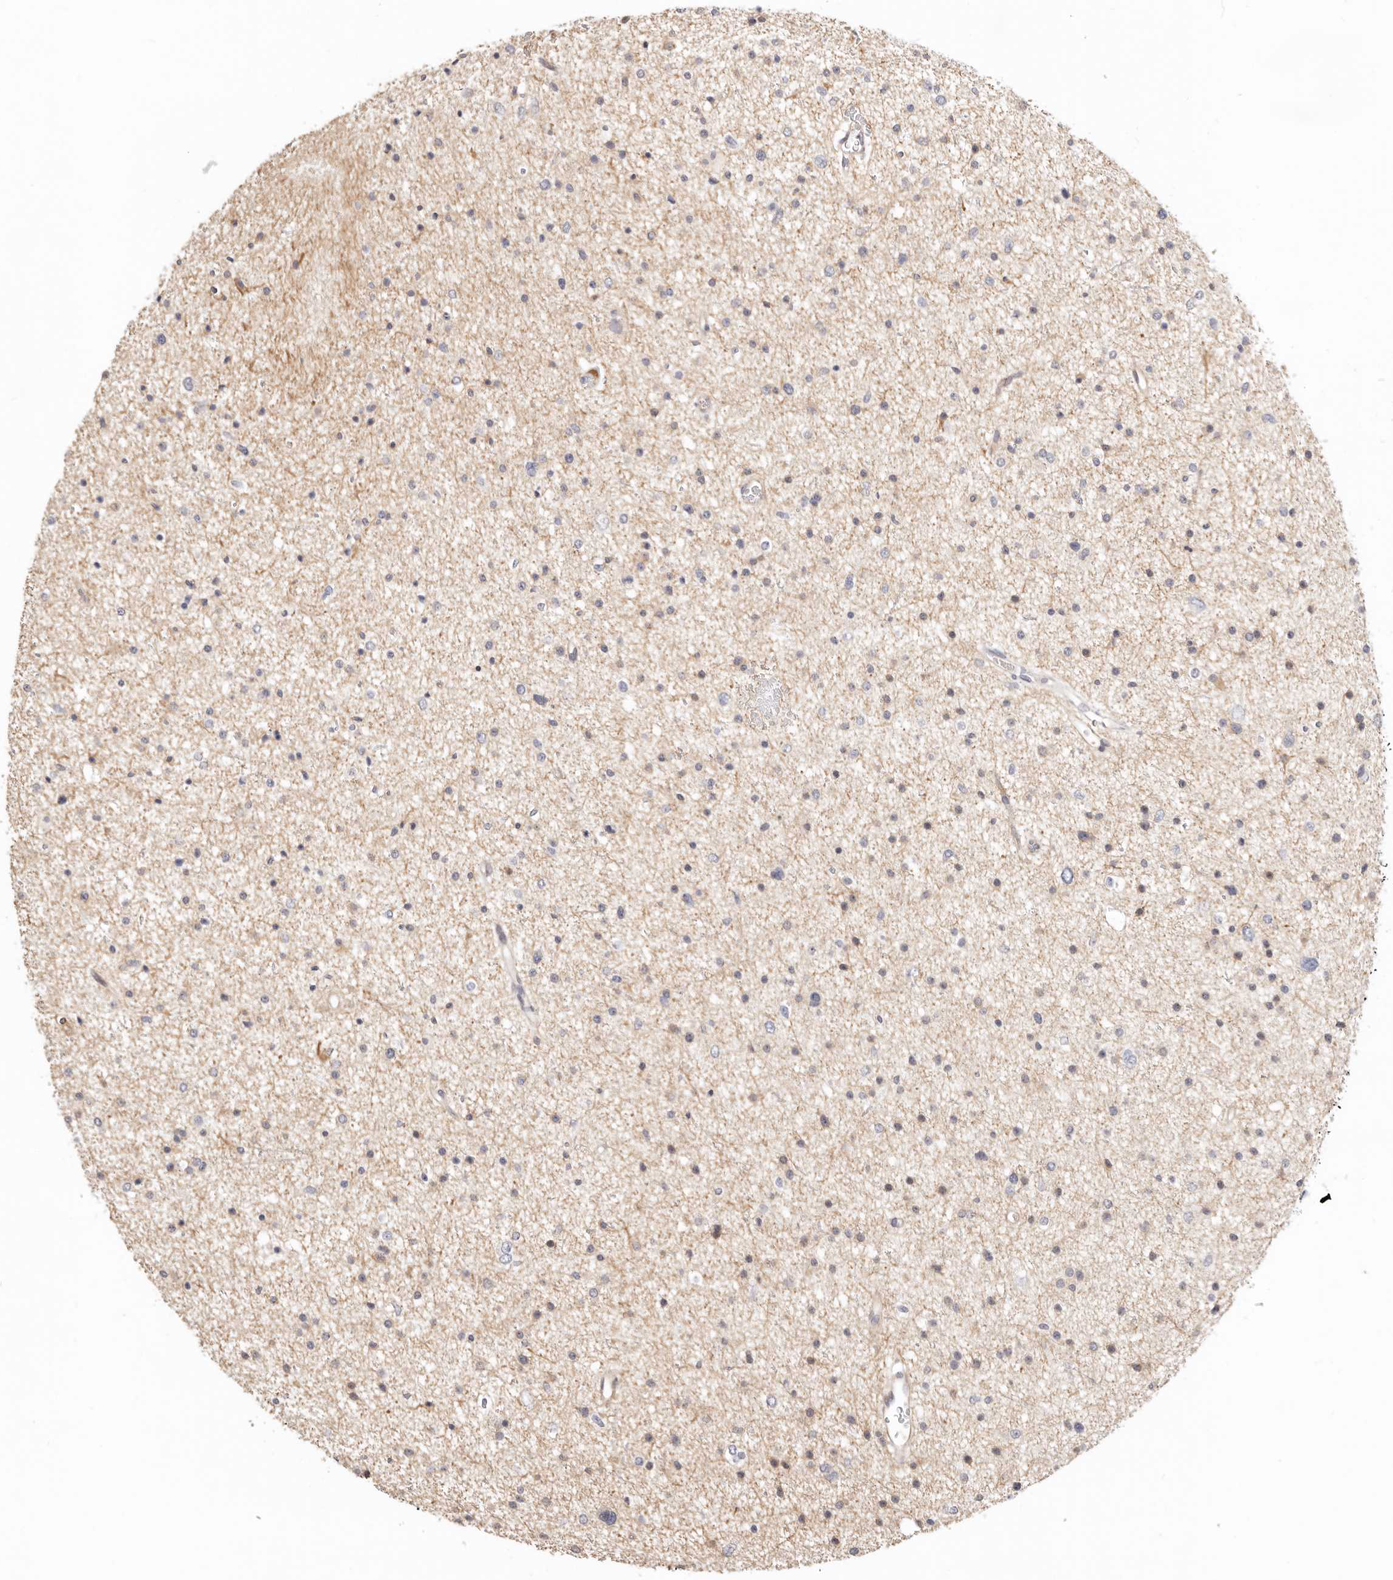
{"staining": {"intensity": "negative", "quantity": "none", "location": "none"}, "tissue": "glioma", "cell_type": "Tumor cells", "image_type": "cancer", "snomed": [{"axis": "morphology", "description": "Glioma, malignant, Low grade"}, {"axis": "topography", "description": "Brain"}], "caption": "High magnification brightfield microscopy of glioma stained with DAB (3,3'-diaminobenzidine) (brown) and counterstained with hematoxylin (blue): tumor cells show no significant positivity. (DAB immunohistochemistry with hematoxylin counter stain).", "gene": "ZRANB1", "patient": {"sex": "female", "age": 37}}